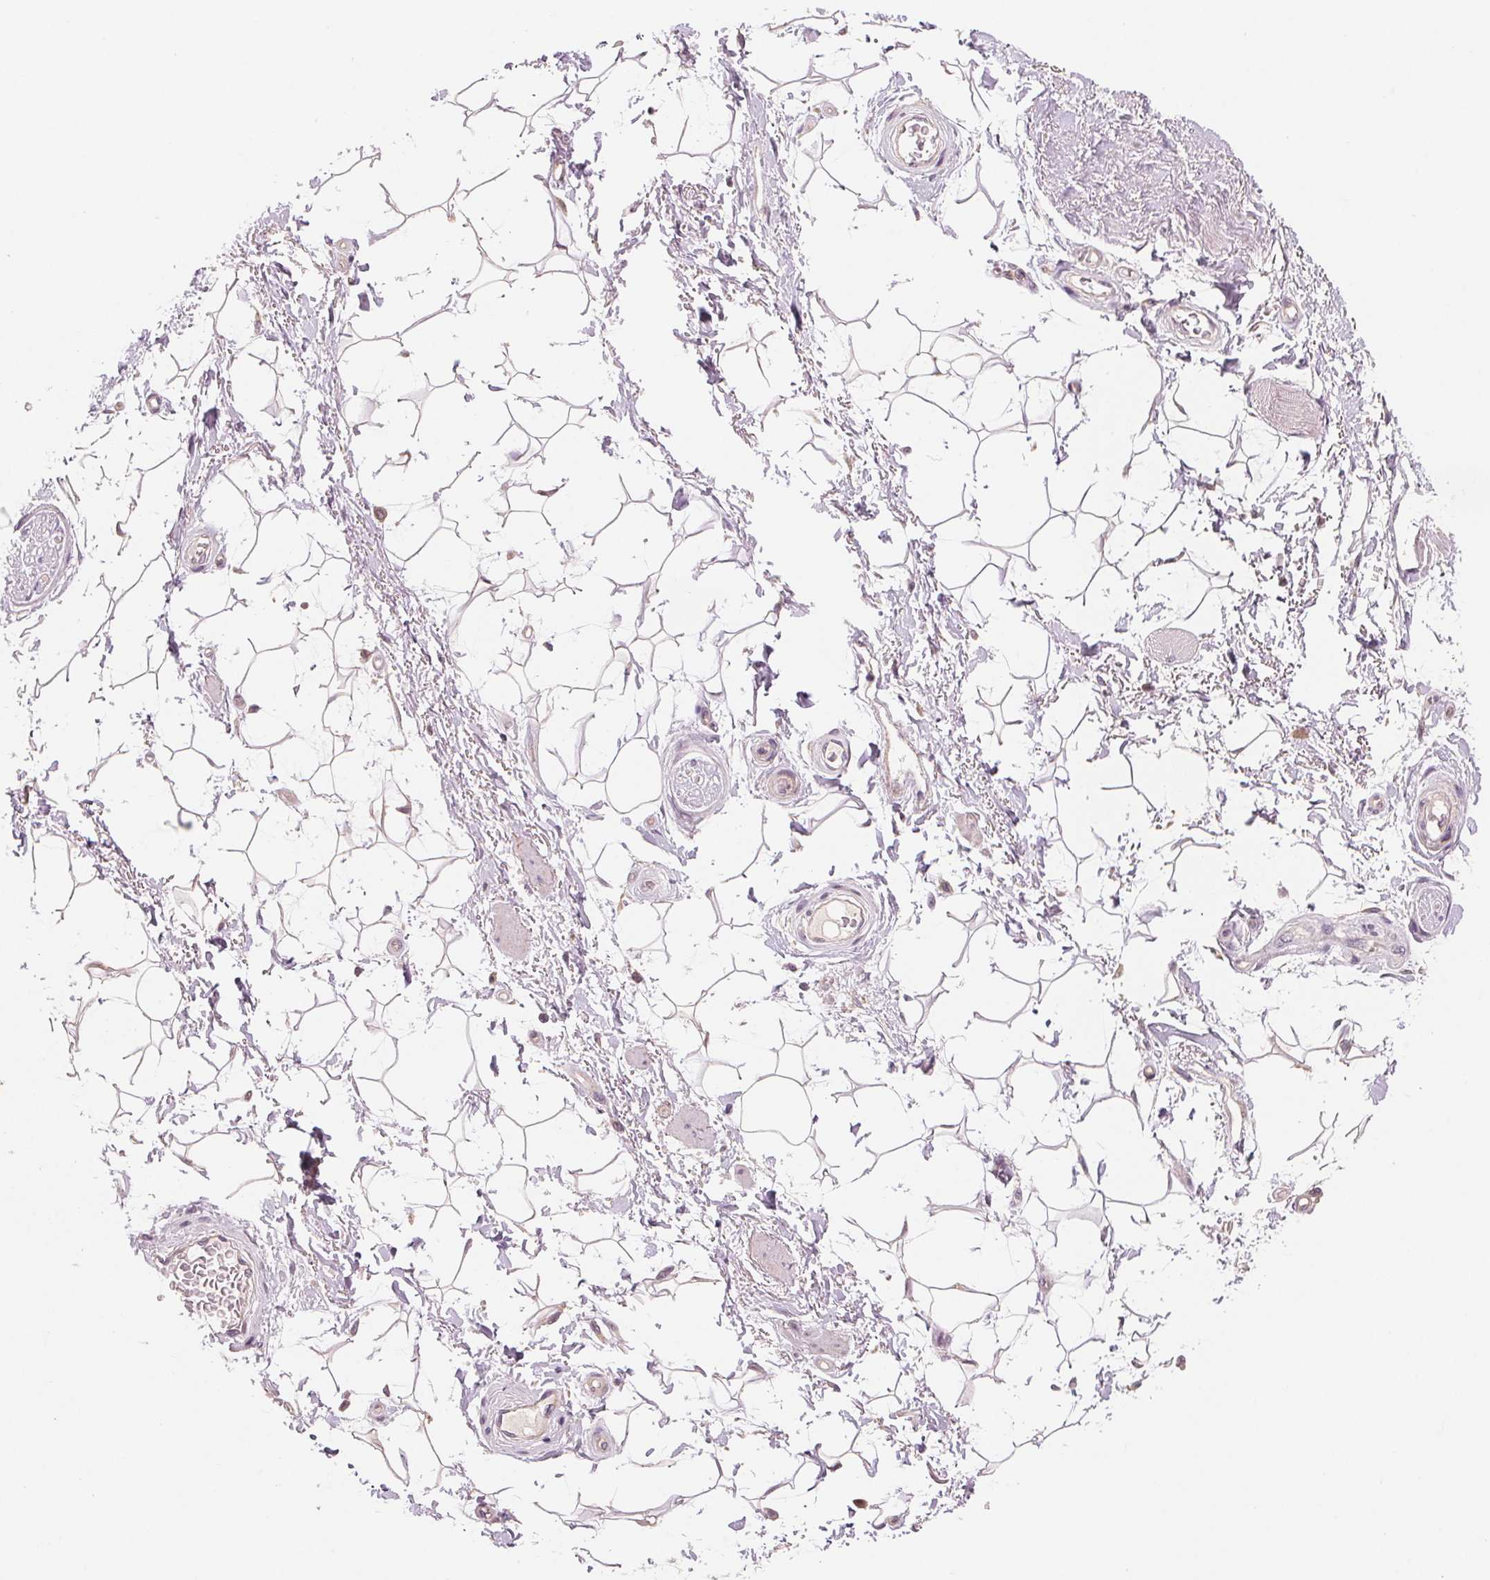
{"staining": {"intensity": "weak", "quantity": "25%-75%", "location": "cytoplasmic/membranous"}, "tissue": "adipose tissue", "cell_type": "Adipocytes", "image_type": "normal", "snomed": [{"axis": "morphology", "description": "Normal tissue, NOS"}, {"axis": "topography", "description": "Anal"}, {"axis": "topography", "description": "Peripheral nerve tissue"}], "caption": "A micrograph showing weak cytoplasmic/membranous expression in approximately 25%-75% of adipocytes in normal adipose tissue, as visualized by brown immunohistochemical staining.", "gene": "AQP8", "patient": {"sex": "male", "age": 51}}